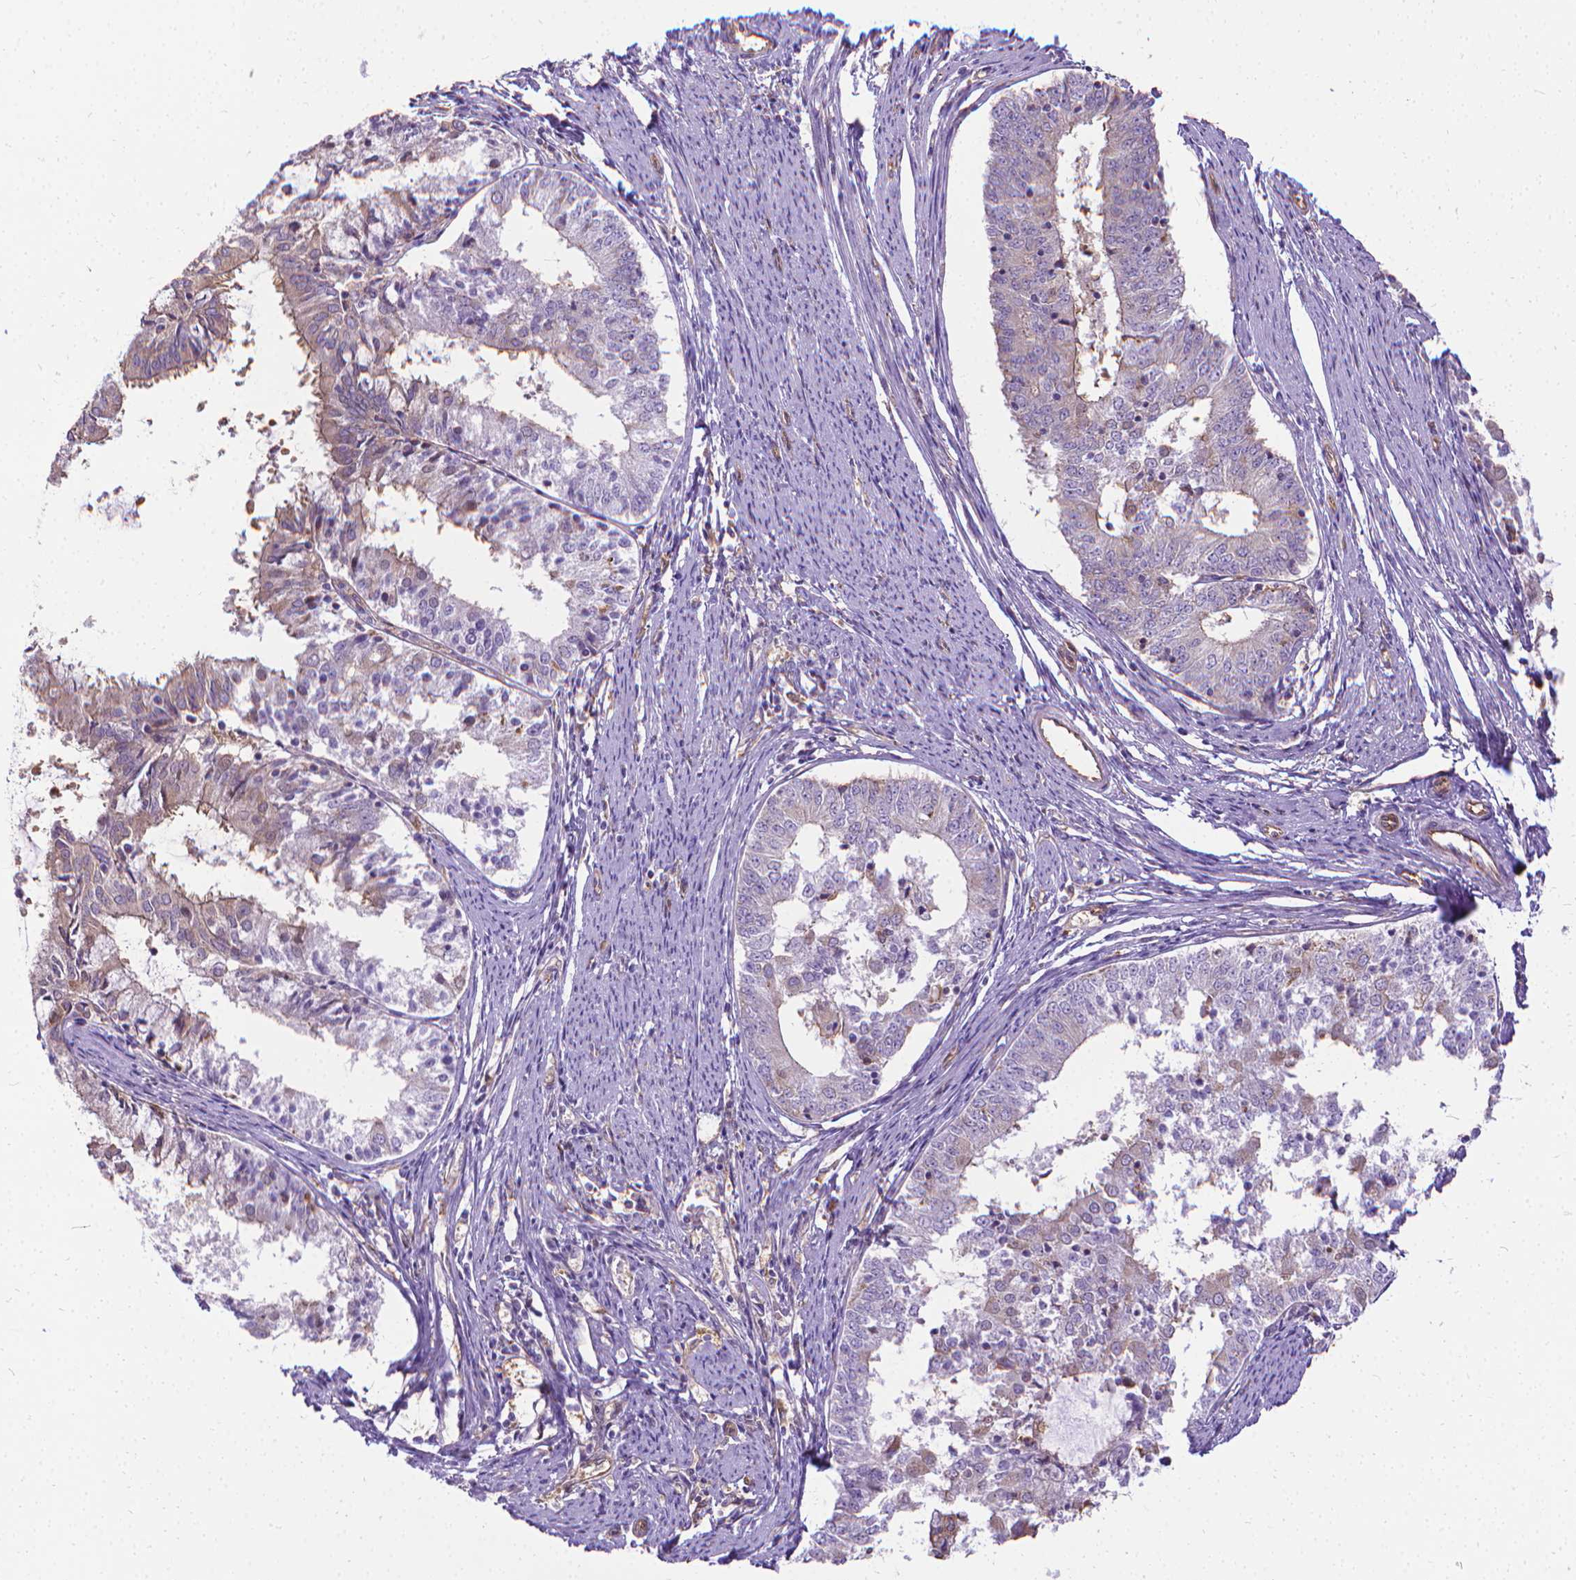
{"staining": {"intensity": "weak", "quantity": "<25%", "location": "cytoplasmic/membranous"}, "tissue": "endometrial cancer", "cell_type": "Tumor cells", "image_type": "cancer", "snomed": [{"axis": "morphology", "description": "Adenocarcinoma, NOS"}, {"axis": "topography", "description": "Endometrium"}], "caption": "DAB immunohistochemical staining of human adenocarcinoma (endometrial) demonstrates no significant staining in tumor cells.", "gene": "CFAP299", "patient": {"sex": "female", "age": 57}}